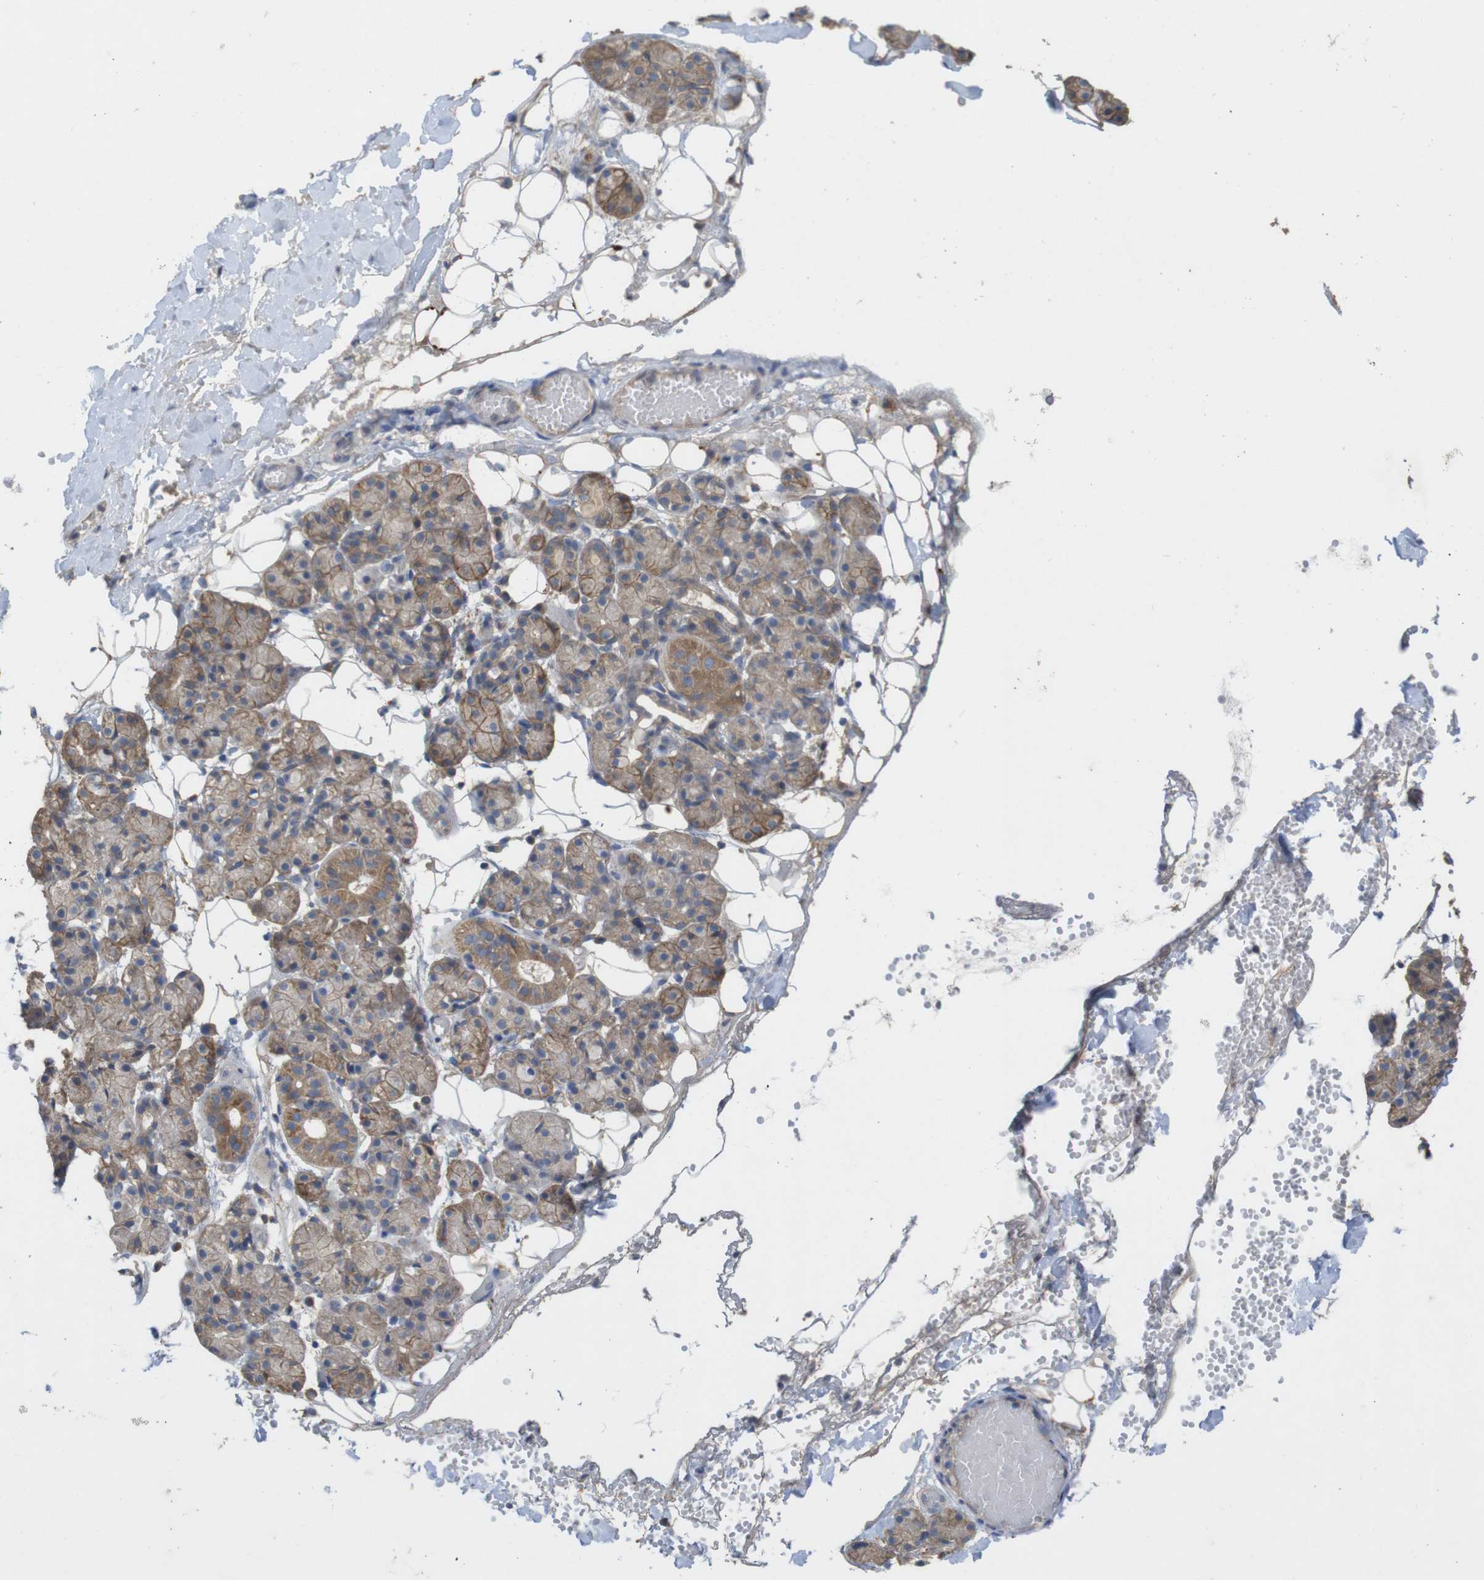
{"staining": {"intensity": "moderate", "quantity": "25%-75%", "location": "cytoplasmic/membranous"}, "tissue": "salivary gland", "cell_type": "Glandular cells", "image_type": "normal", "snomed": [{"axis": "morphology", "description": "Normal tissue, NOS"}, {"axis": "topography", "description": "Salivary gland"}], "caption": "This is an image of immunohistochemistry staining of normal salivary gland, which shows moderate staining in the cytoplasmic/membranous of glandular cells.", "gene": "KCNS3", "patient": {"sex": "male", "age": 63}}